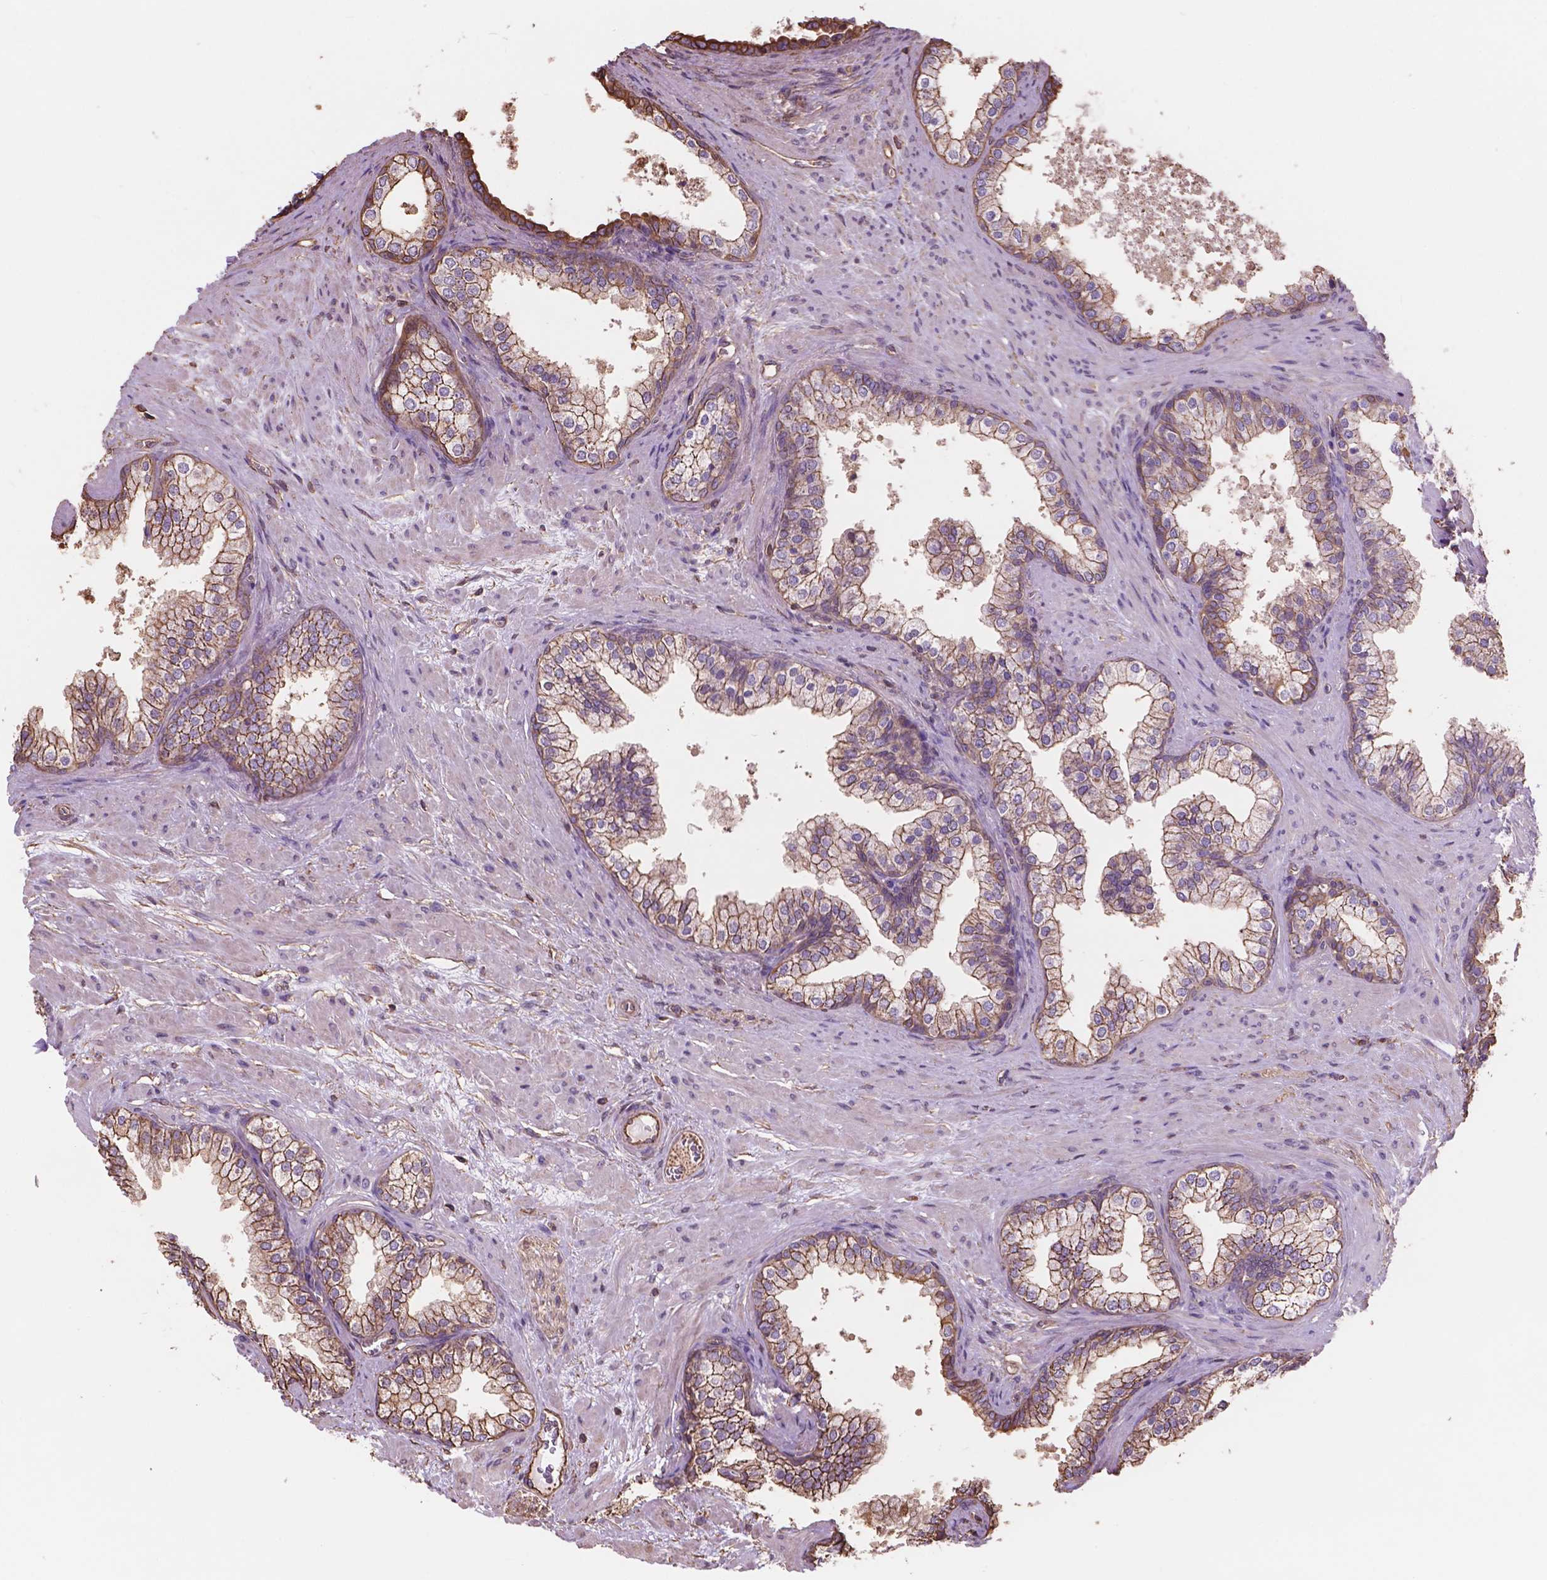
{"staining": {"intensity": "moderate", "quantity": ">75%", "location": "cytoplasmic/membranous"}, "tissue": "prostate", "cell_type": "Glandular cells", "image_type": "normal", "snomed": [{"axis": "morphology", "description": "Normal tissue, NOS"}, {"axis": "topography", "description": "Prostate"}], "caption": "Immunohistochemistry histopathology image of unremarkable human prostate stained for a protein (brown), which reveals medium levels of moderate cytoplasmic/membranous expression in about >75% of glandular cells.", "gene": "NIPA2", "patient": {"sex": "male", "age": 79}}